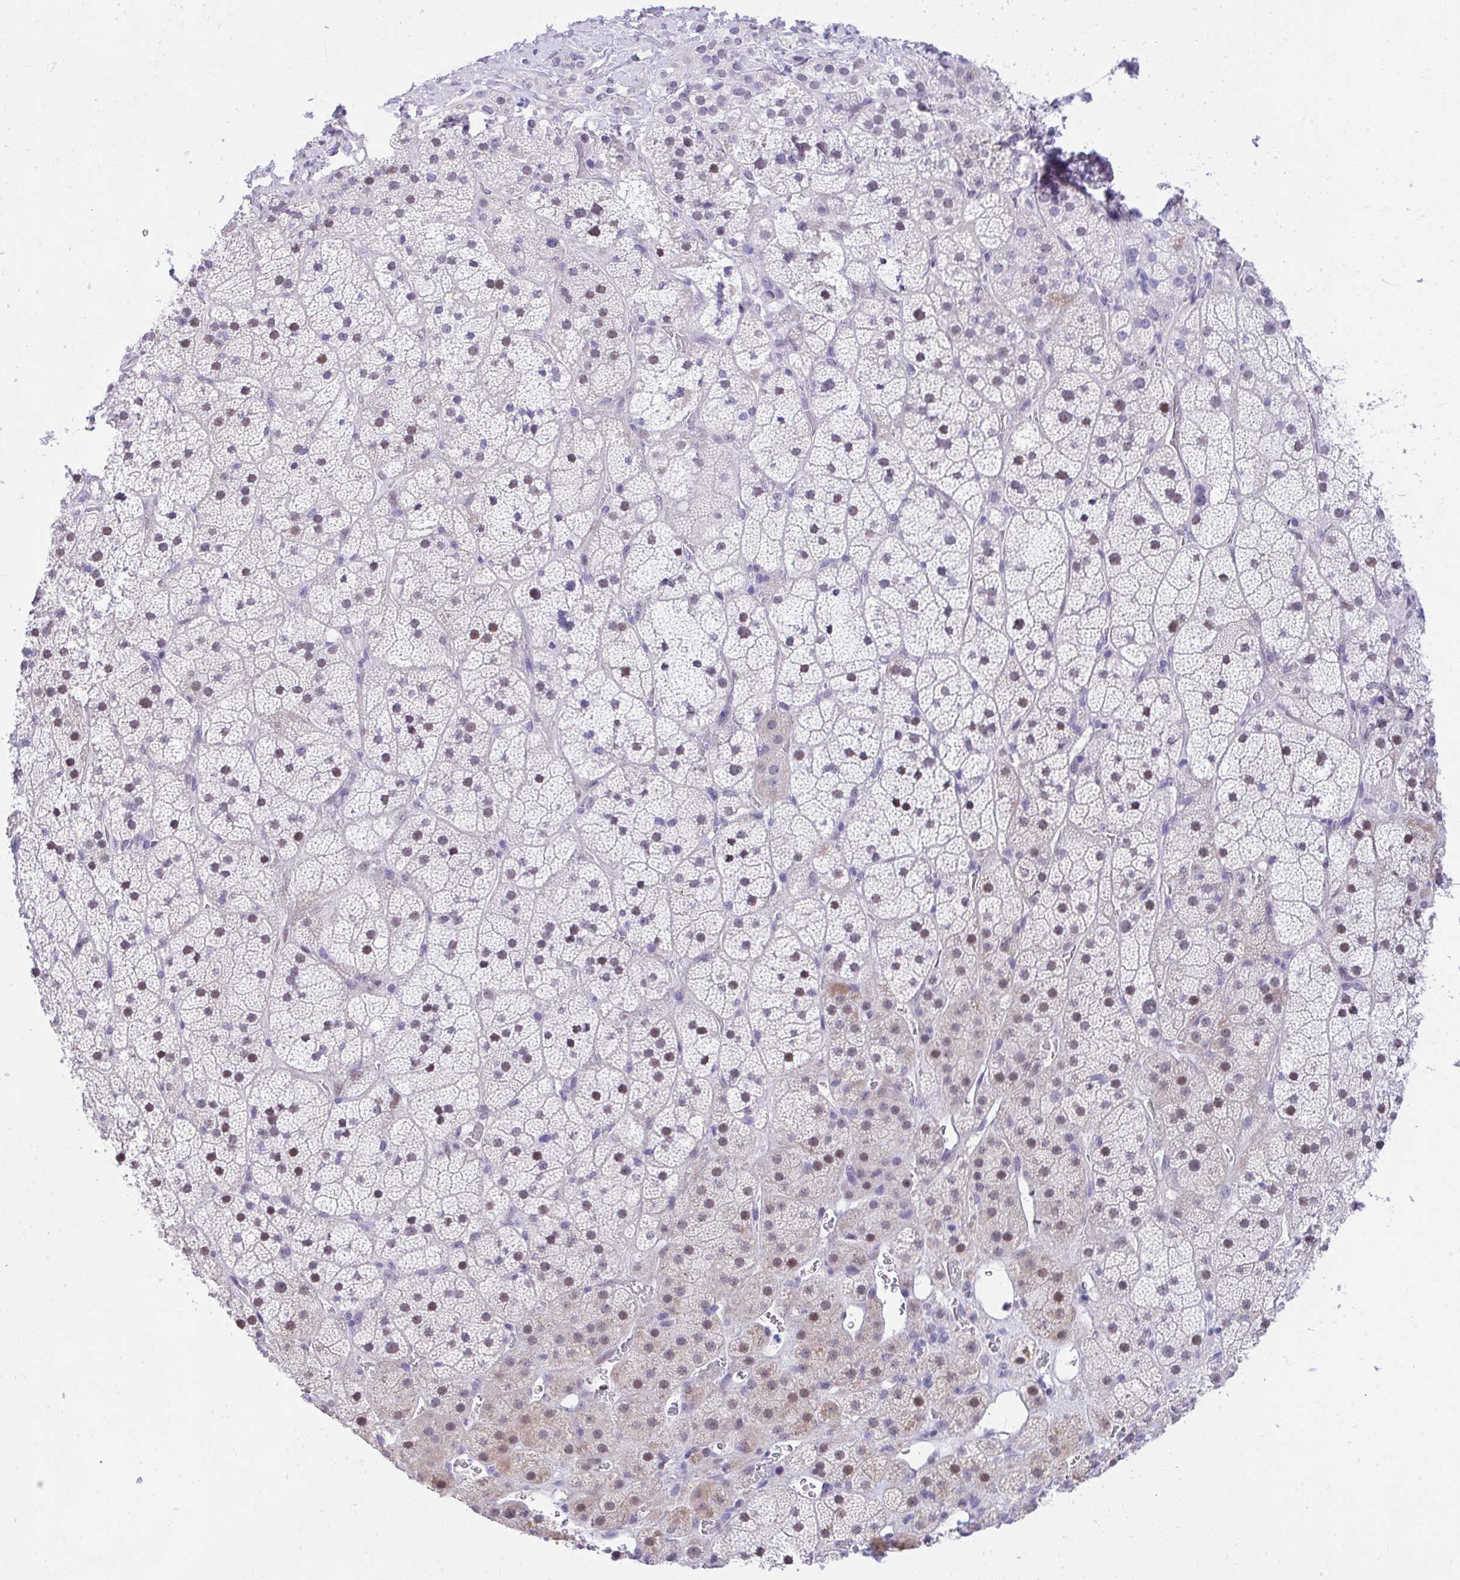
{"staining": {"intensity": "moderate", "quantity": "25%-75%", "location": "cytoplasmic/membranous,nuclear"}, "tissue": "adrenal gland", "cell_type": "Glandular cells", "image_type": "normal", "snomed": [{"axis": "morphology", "description": "Normal tissue, NOS"}, {"axis": "topography", "description": "Adrenal gland"}], "caption": "The photomicrograph shows a brown stain indicating the presence of a protein in the cytoplasmic/membranous,nuclear of glandular cells in adrenal gland.", "gene": "KLK1", "patient": {"sex": "male", "age": 57}}